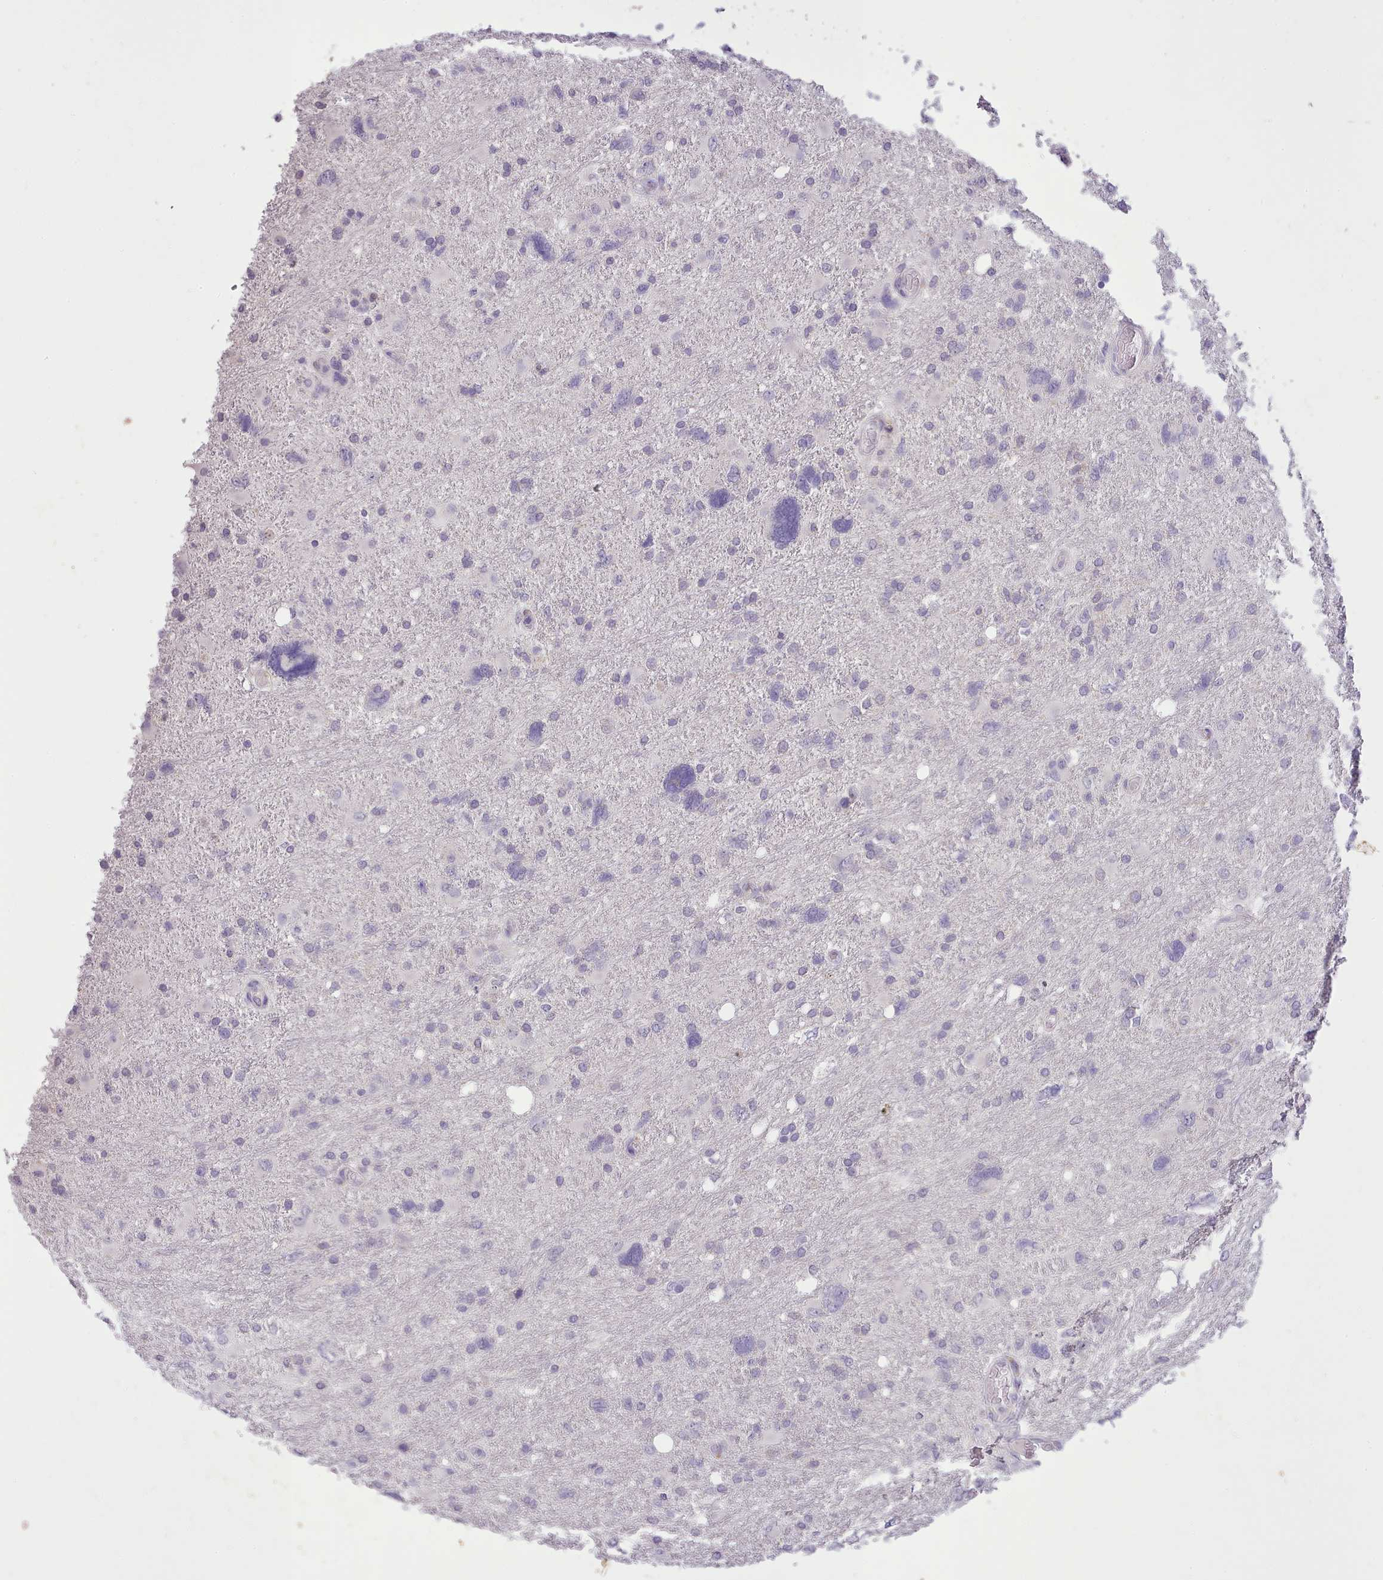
{"staining": {"intensity": "negative", "quantity": "none", "location": "none"}, "tissue": "glioma", "cell_type": "Tumor cells", "image_type": "cancer", "snomed": [{"axis": "morphology", "description": "Glioma, malignant, High grade"}, {"axis": "topography", "description": "Brain"}], "caption": "Immunohistochemistry (IHC) of human malignant glioma (high-grade) exhibits no positivity in tumor cells.", "gene": "FAM83E", "patient": {"sex": "male", "age": 61}}